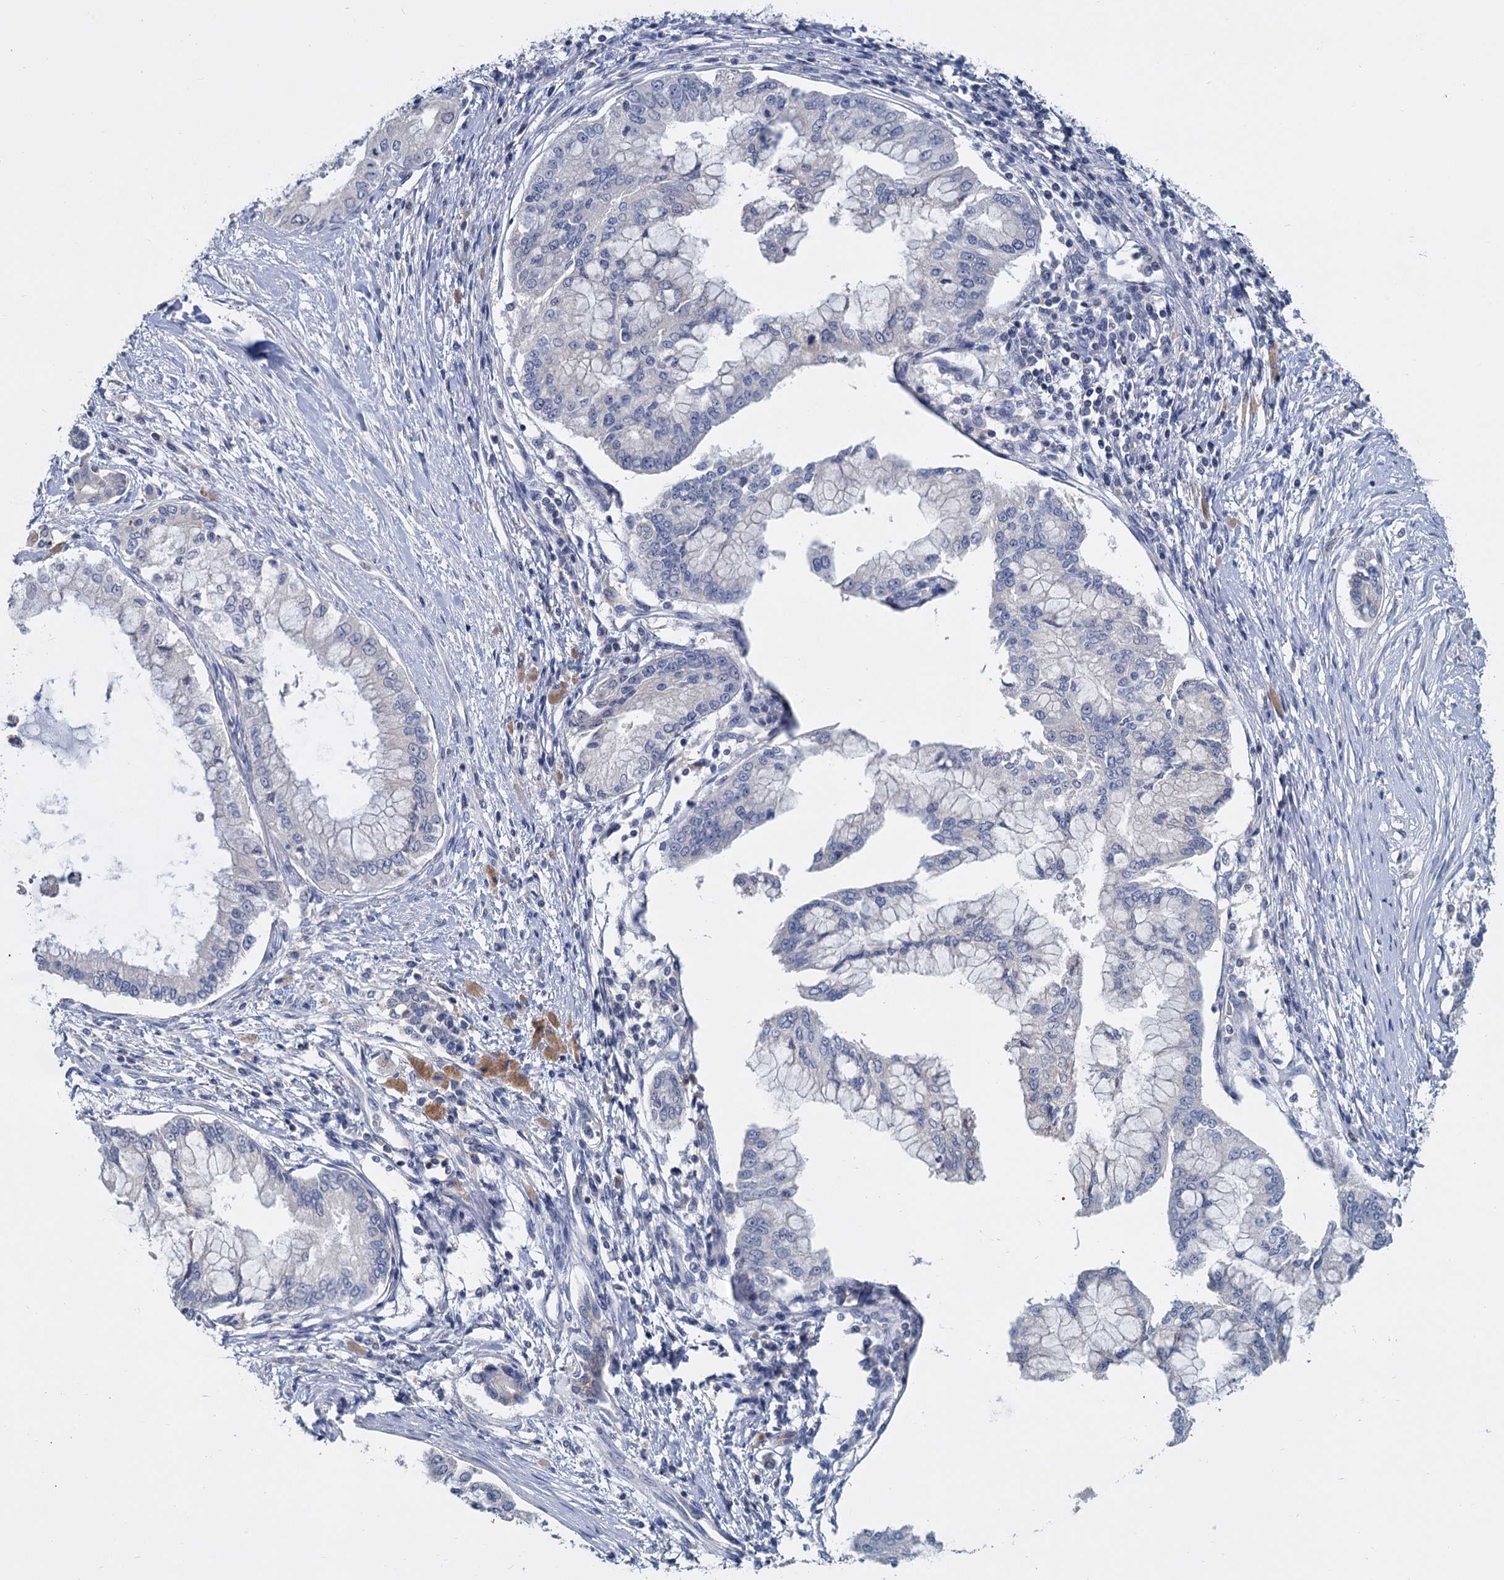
{"staining": {"intensity": "negative", "quantity": "none", "location": "none"}, "tissue": "pancreatic cancer", "cell_type": "Tumor cells", "image_type": "cancer", "snomed": [{"axis": "morphology", "description": "Adenocarcinoma, NOS"}, {"axis": "topography", "description": "Pancreas"}], "caption": "High power microscopy photomicrograph of an immunohistochemistry (IHC) micrograph of pancreatic cancer (adenocarcinoma), revealing no significant staining in tumor cells. Brightfield microscopy of immunohistochemistry (IHC) stained with DAB (brown) and hematoxylin (blue), captured at high magnification.", "gene": "ACSM3", "patient": {"sex": "male", "age": 46}}